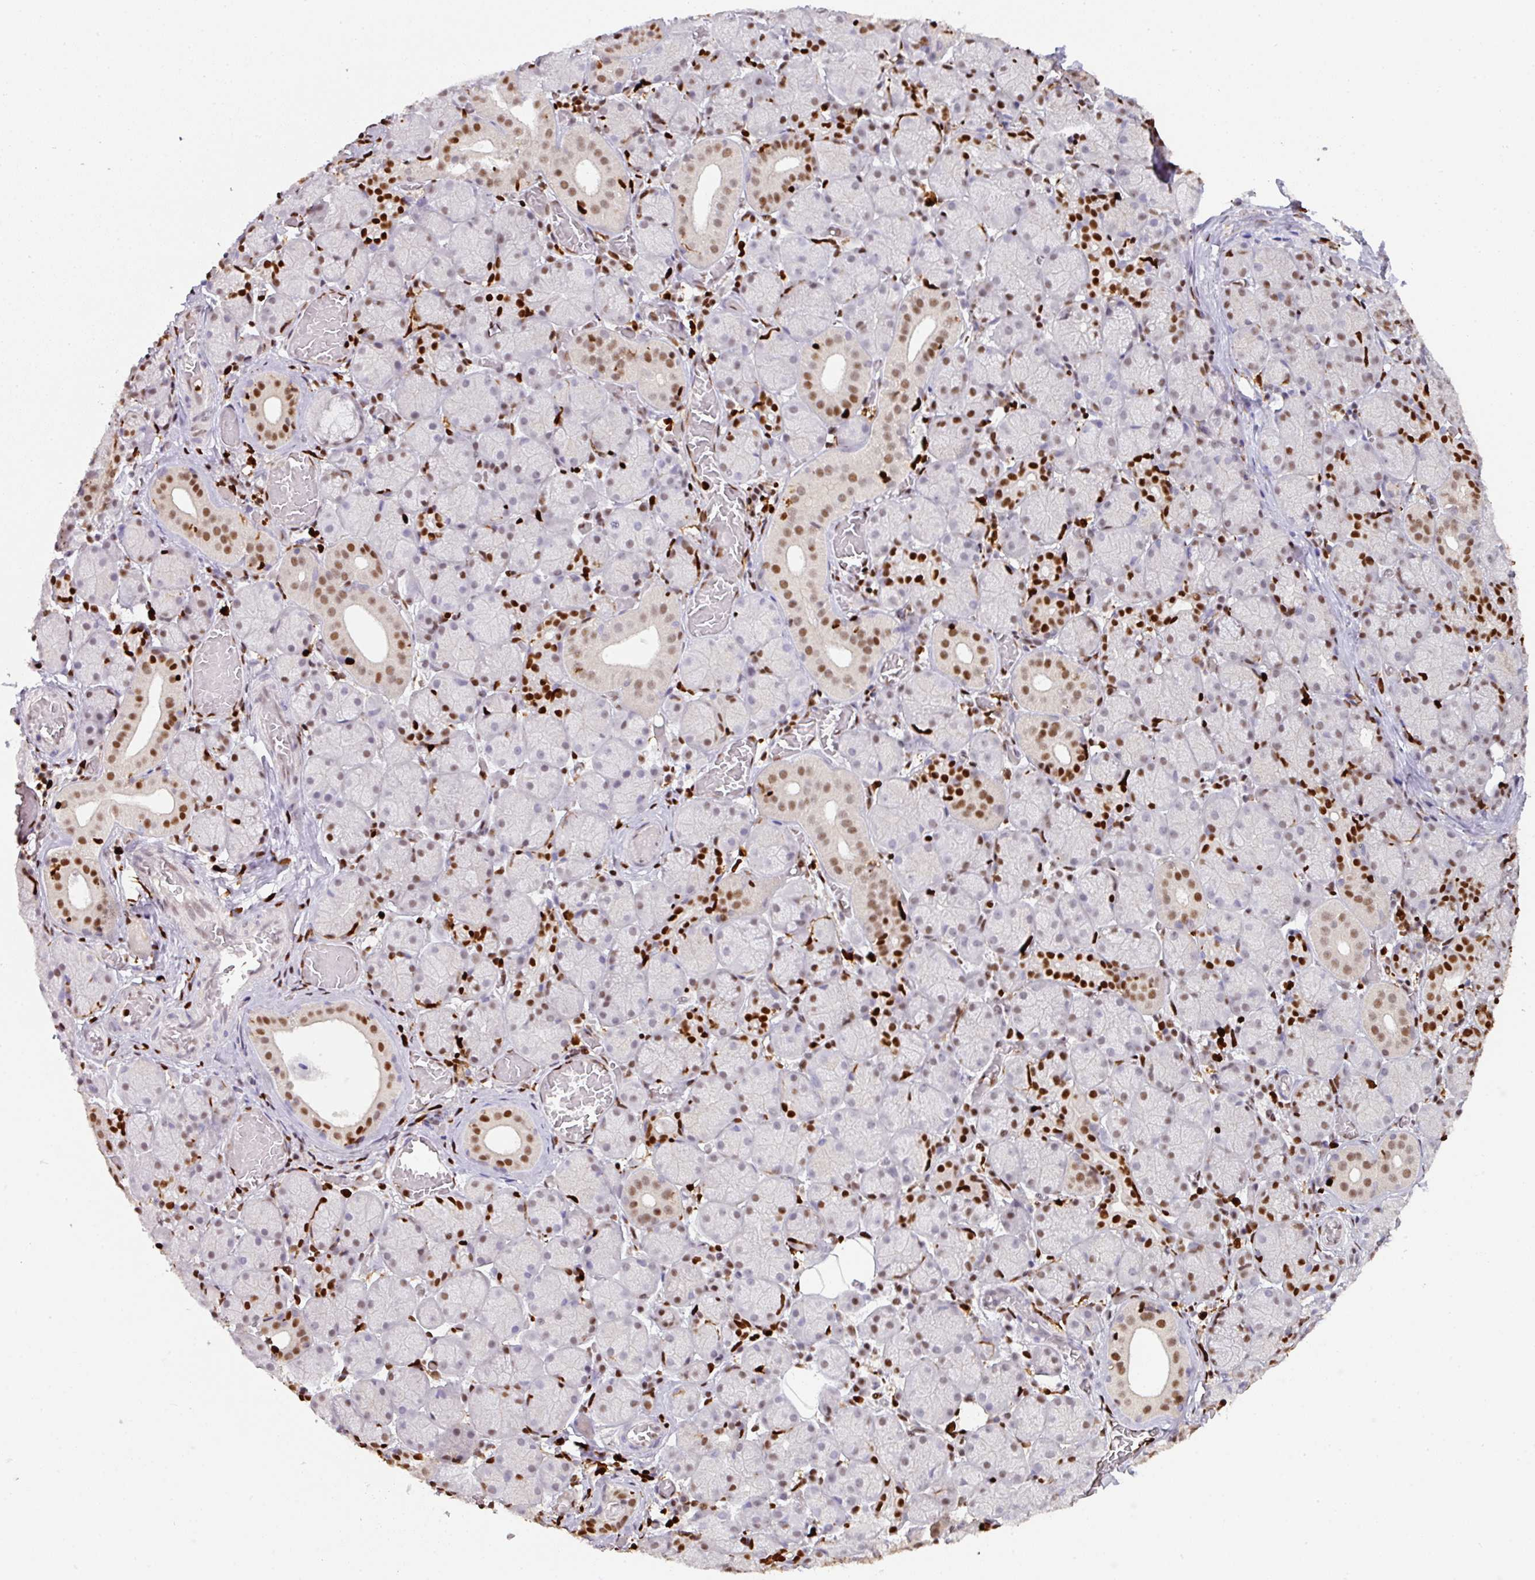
{"staining": {"intensity": "strong", "quantity": "25%-75%", "location": "nuclear"}, "tissue": "salivary gland", "cell_type": "Glandular cells", "image_type": "normal", "snomed": [{"axis": "morphology", "description": "Normal tissue, NOS"}, {"axis": "topography", "description": "Salivary gland"}], "caption": "Glandular cells exhibit strong nuclear expression in approximately 25%-75% of cells in unremarkable salivary gland.", "gene": "SAMHD1", "patient": {"sex": "female", "age": 24}}